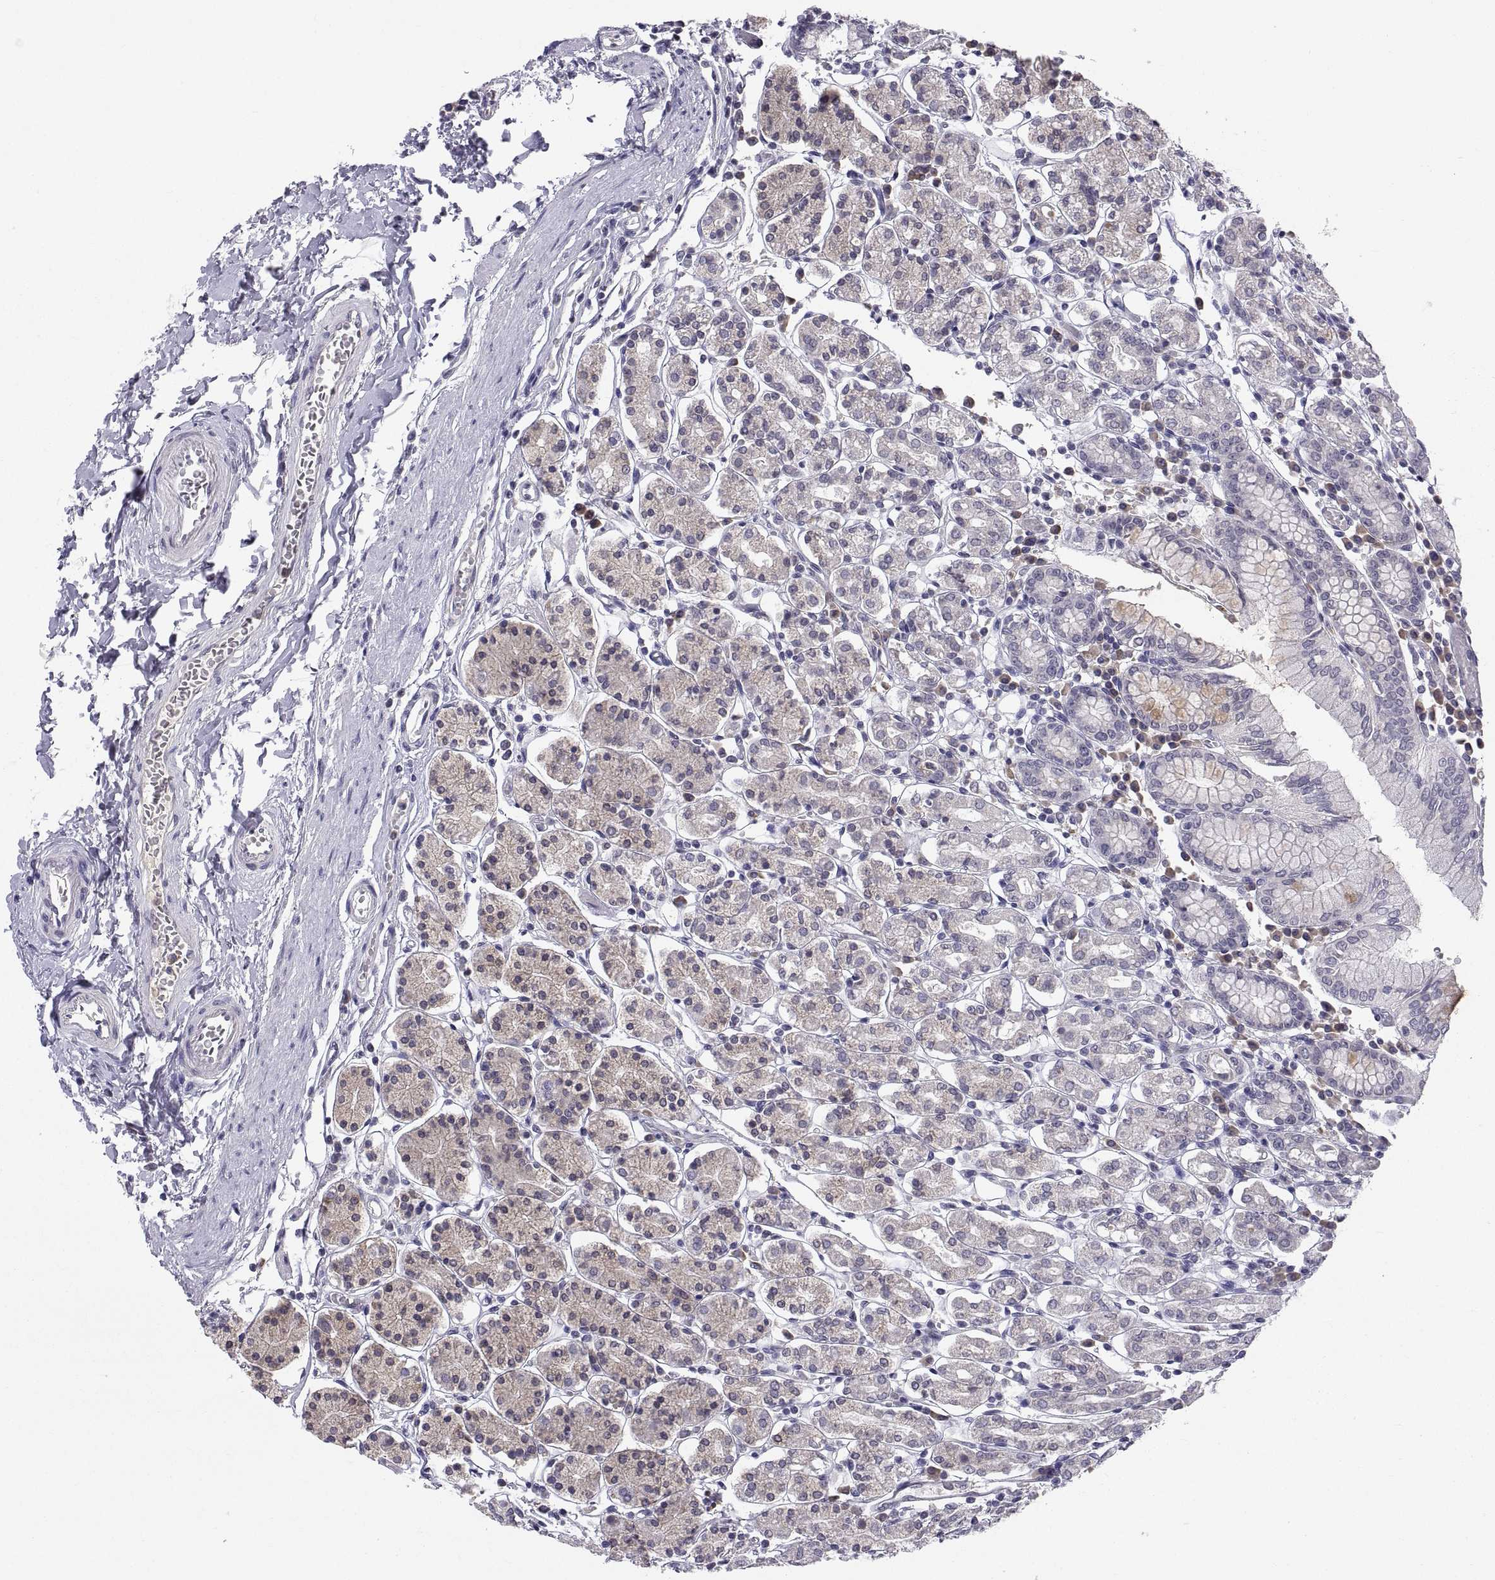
{"staining": {"intensity": "moderate", "quantity": "25%-75%", "location": "cytoplasmic/membranous"}, "tissue": "stomach", "cell_type": "Glandular cells", "image_type": "normal", "snomed": [{"axis": "morphology", "description": "Normal tissue, NOS"}, {"axis": "topography", "description": "Stomach, upper"}, {"axis": "topography", "description": "Stomach"}], "caption": "Stomach stained with a protein marker shows moderate staining in glandular cells.", "gene": "PKP1", "patient": {"sex": "male", "age": 62}}